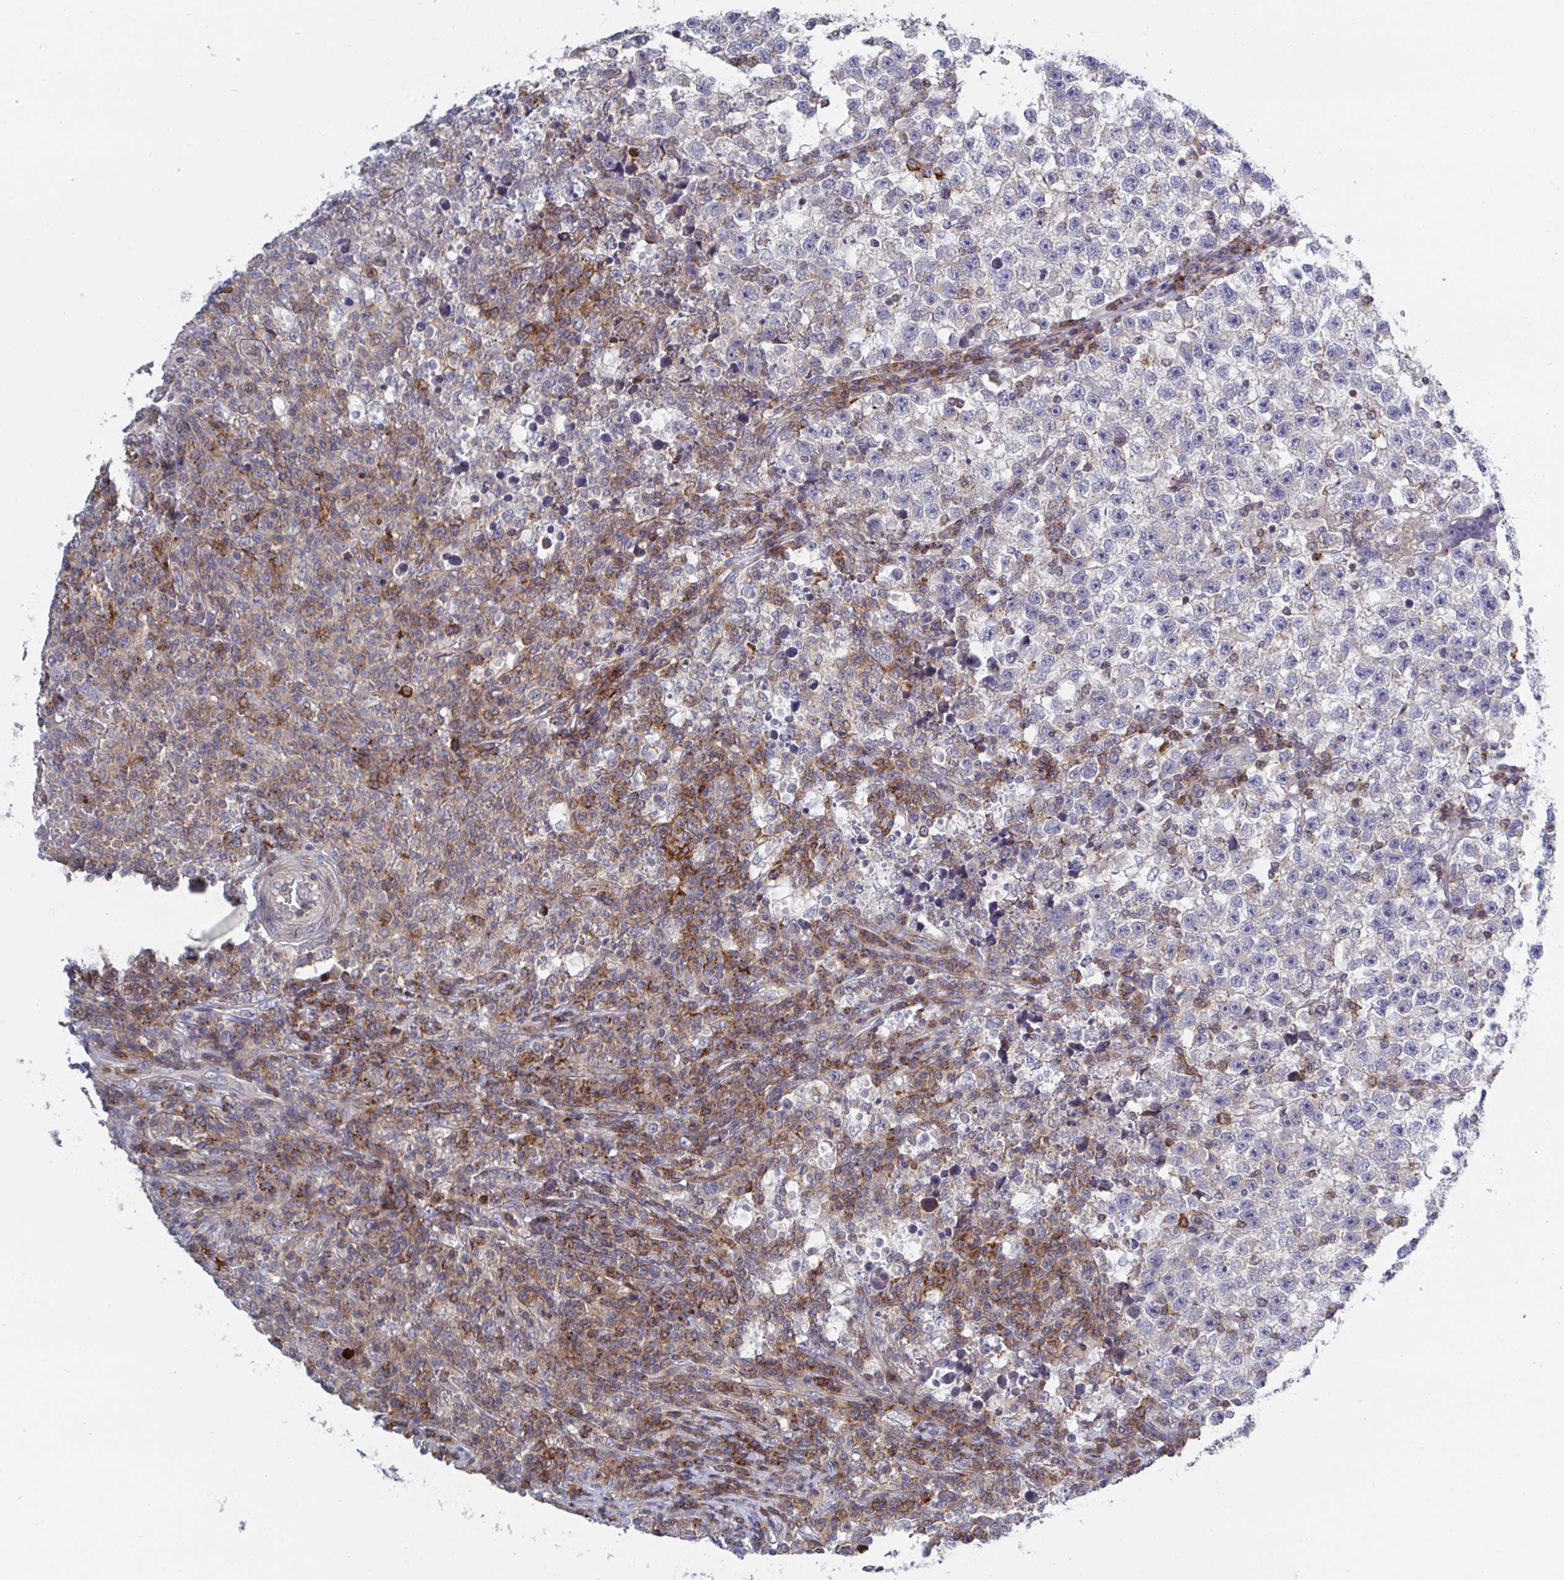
{"staining": {"intensity": "negative", "quantity": "none", "location": "none"}, "tissue": "testis cancer", "cell_type": "Tumor cells", "image_type": "cancer", "snomed": [{"axis": "morphology", "description": "Seminoma, NOS"}, {"axis": "topography", "description": "Testis"}], "caption": "The histopathology image shows no staining of tumor cells in testis seminoma.", "gene": "FRMD3", "patient": {"sex": "male", "age": 22}}